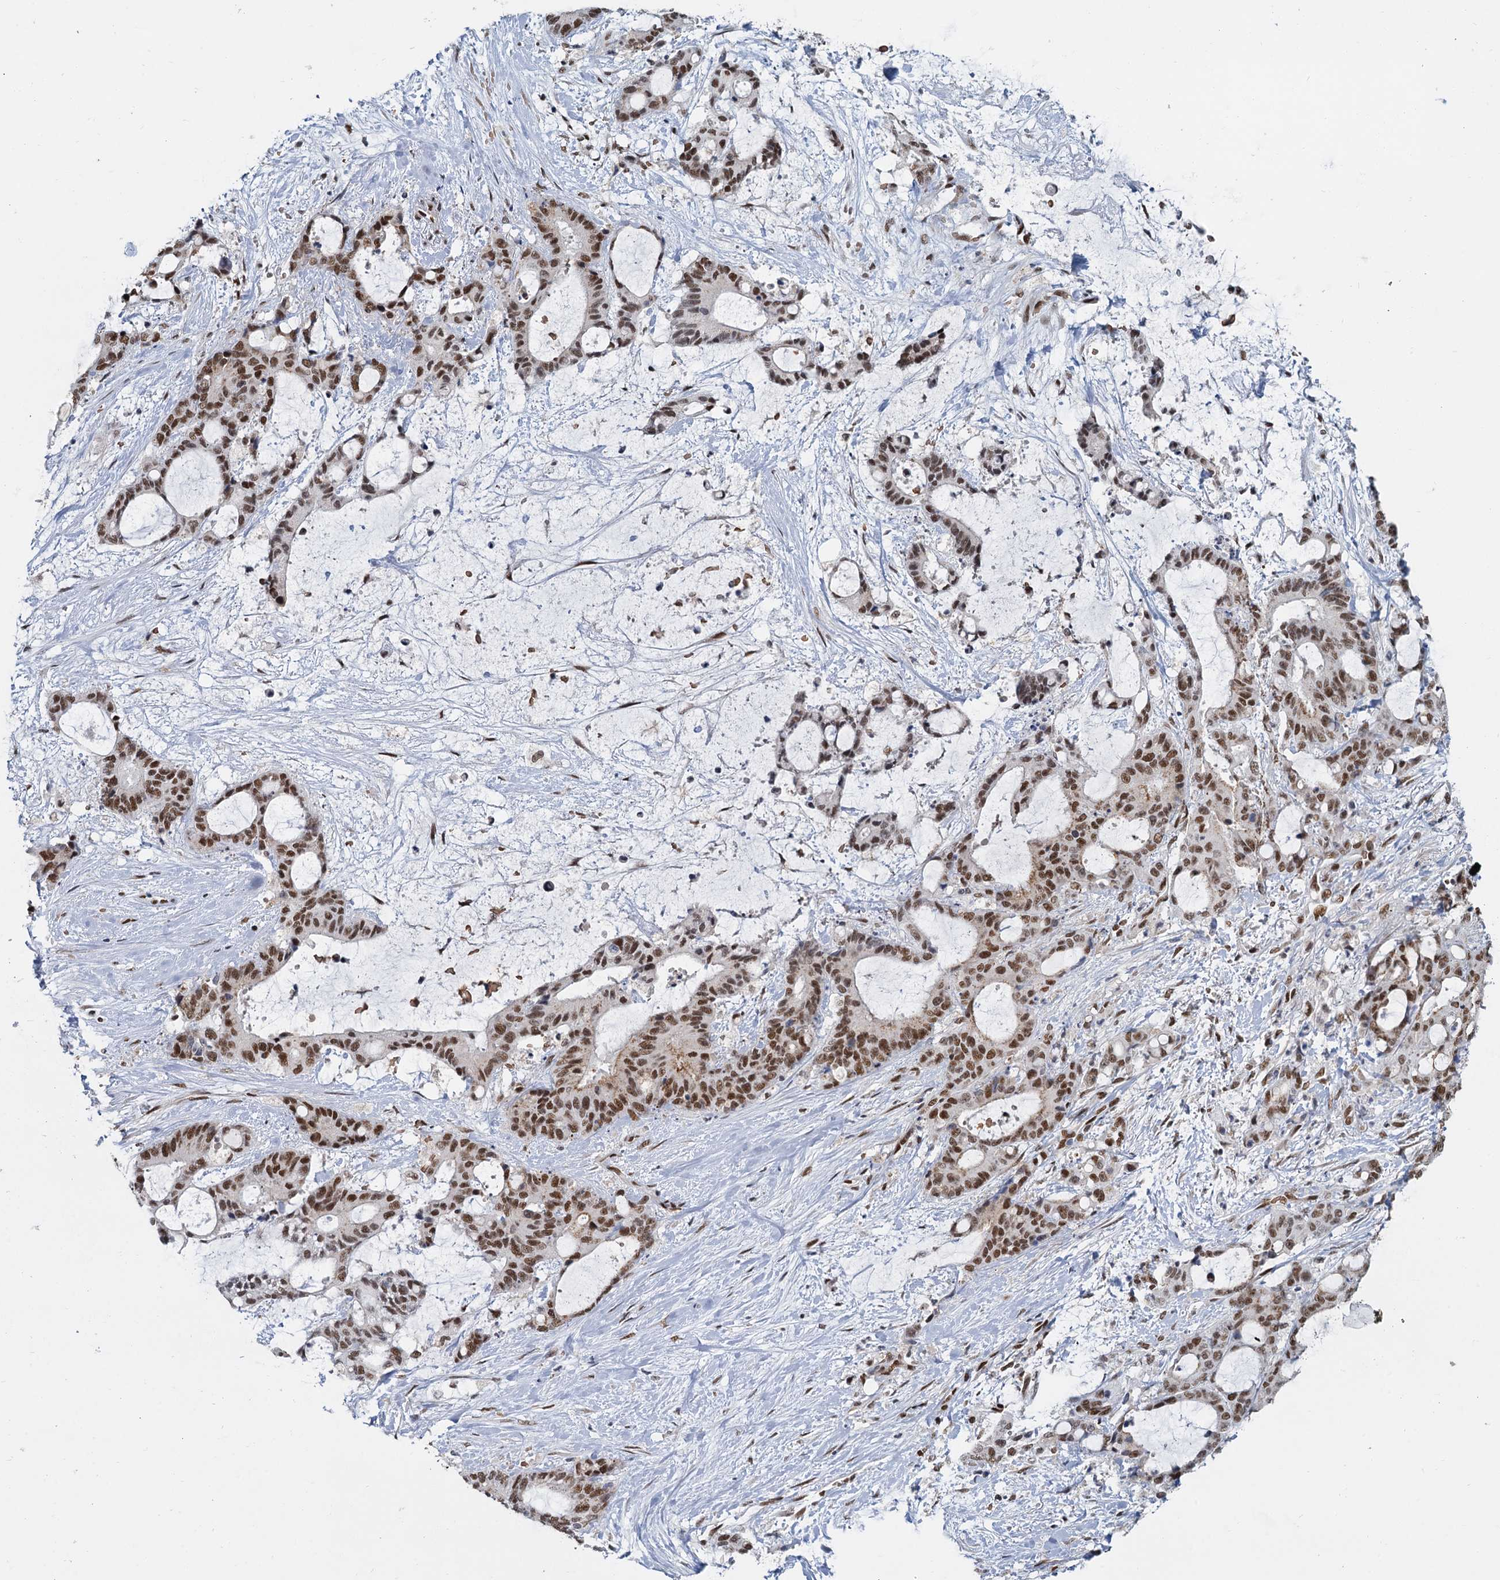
{"staining": {"intensity": "strong", "quantity": ">75%", "location": "nuclear"}, "tissue": "liver cancer", "cell_type": "Tumor cells", "image_type": "cancer", "snomed": [{"axis": "morphology", "description": "Normal tissue, NOS"}, {"axis": "morphology", "description": "Cholangiocarcinoma"}, {"axis": "topography", "description": "Liver"}, {"axis": "topography", "description": "Peripheral nerve tissue"}], "caption": "Immunohistochemistry (IHC) of human cholangiocarcinoma (liver) exhibits high levels of strong nuclear expression in about >75% of tumor cells. (DAB IHC, brown staining for protein, blue staining for nuclei).", "gene": "RPRD1A", "patient": {"sex": "female", "age": 73}}